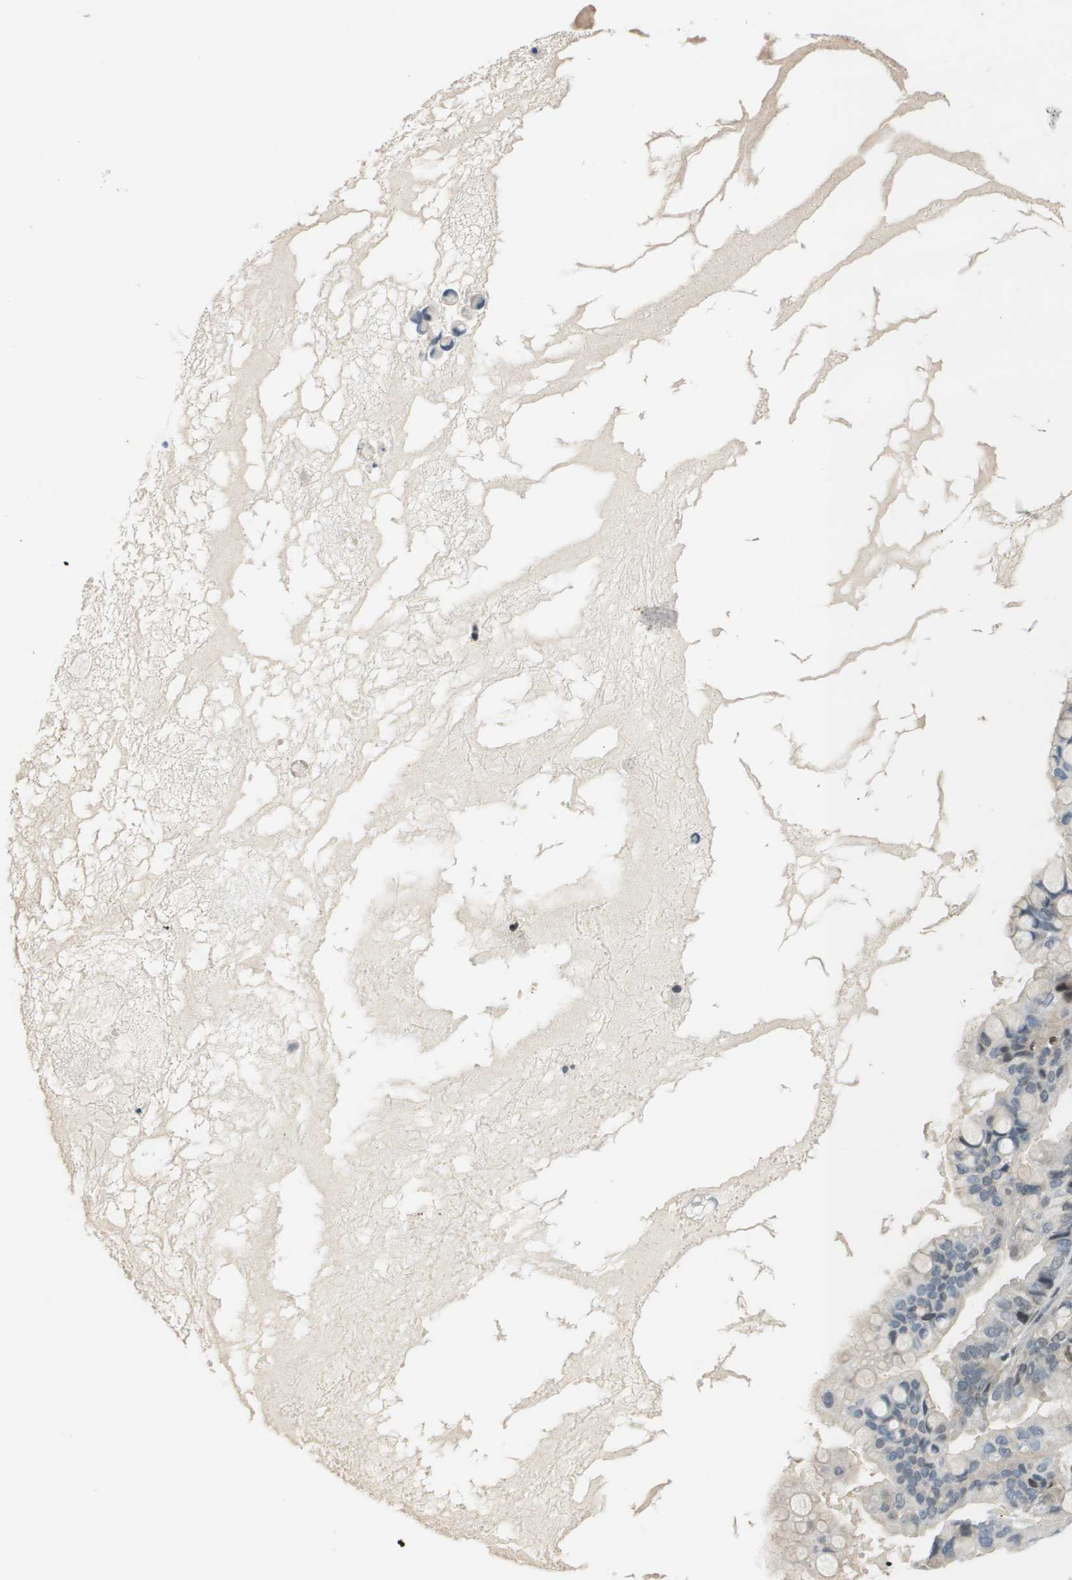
{"staining": {"intensity": "moderate", "quantity": "<25%", "location": "nuclear"}, "tissue": "ovarian cancer", "cell_type": "Tumor cells", "image_type": "cancer", "snomed": [{"axis": "morphology", "description": "Cystadenocarcinoma, mucinous, NOS"}, {"axis": "topography", "description": "Ovary"}], "caption": "Protein expression by IHC exhibits moderate nuclear staining in approximately <25% of tumor cells in ovarian cancer.", "gene": "CBX5", "patient": {"sex": "female", "age": 80}}